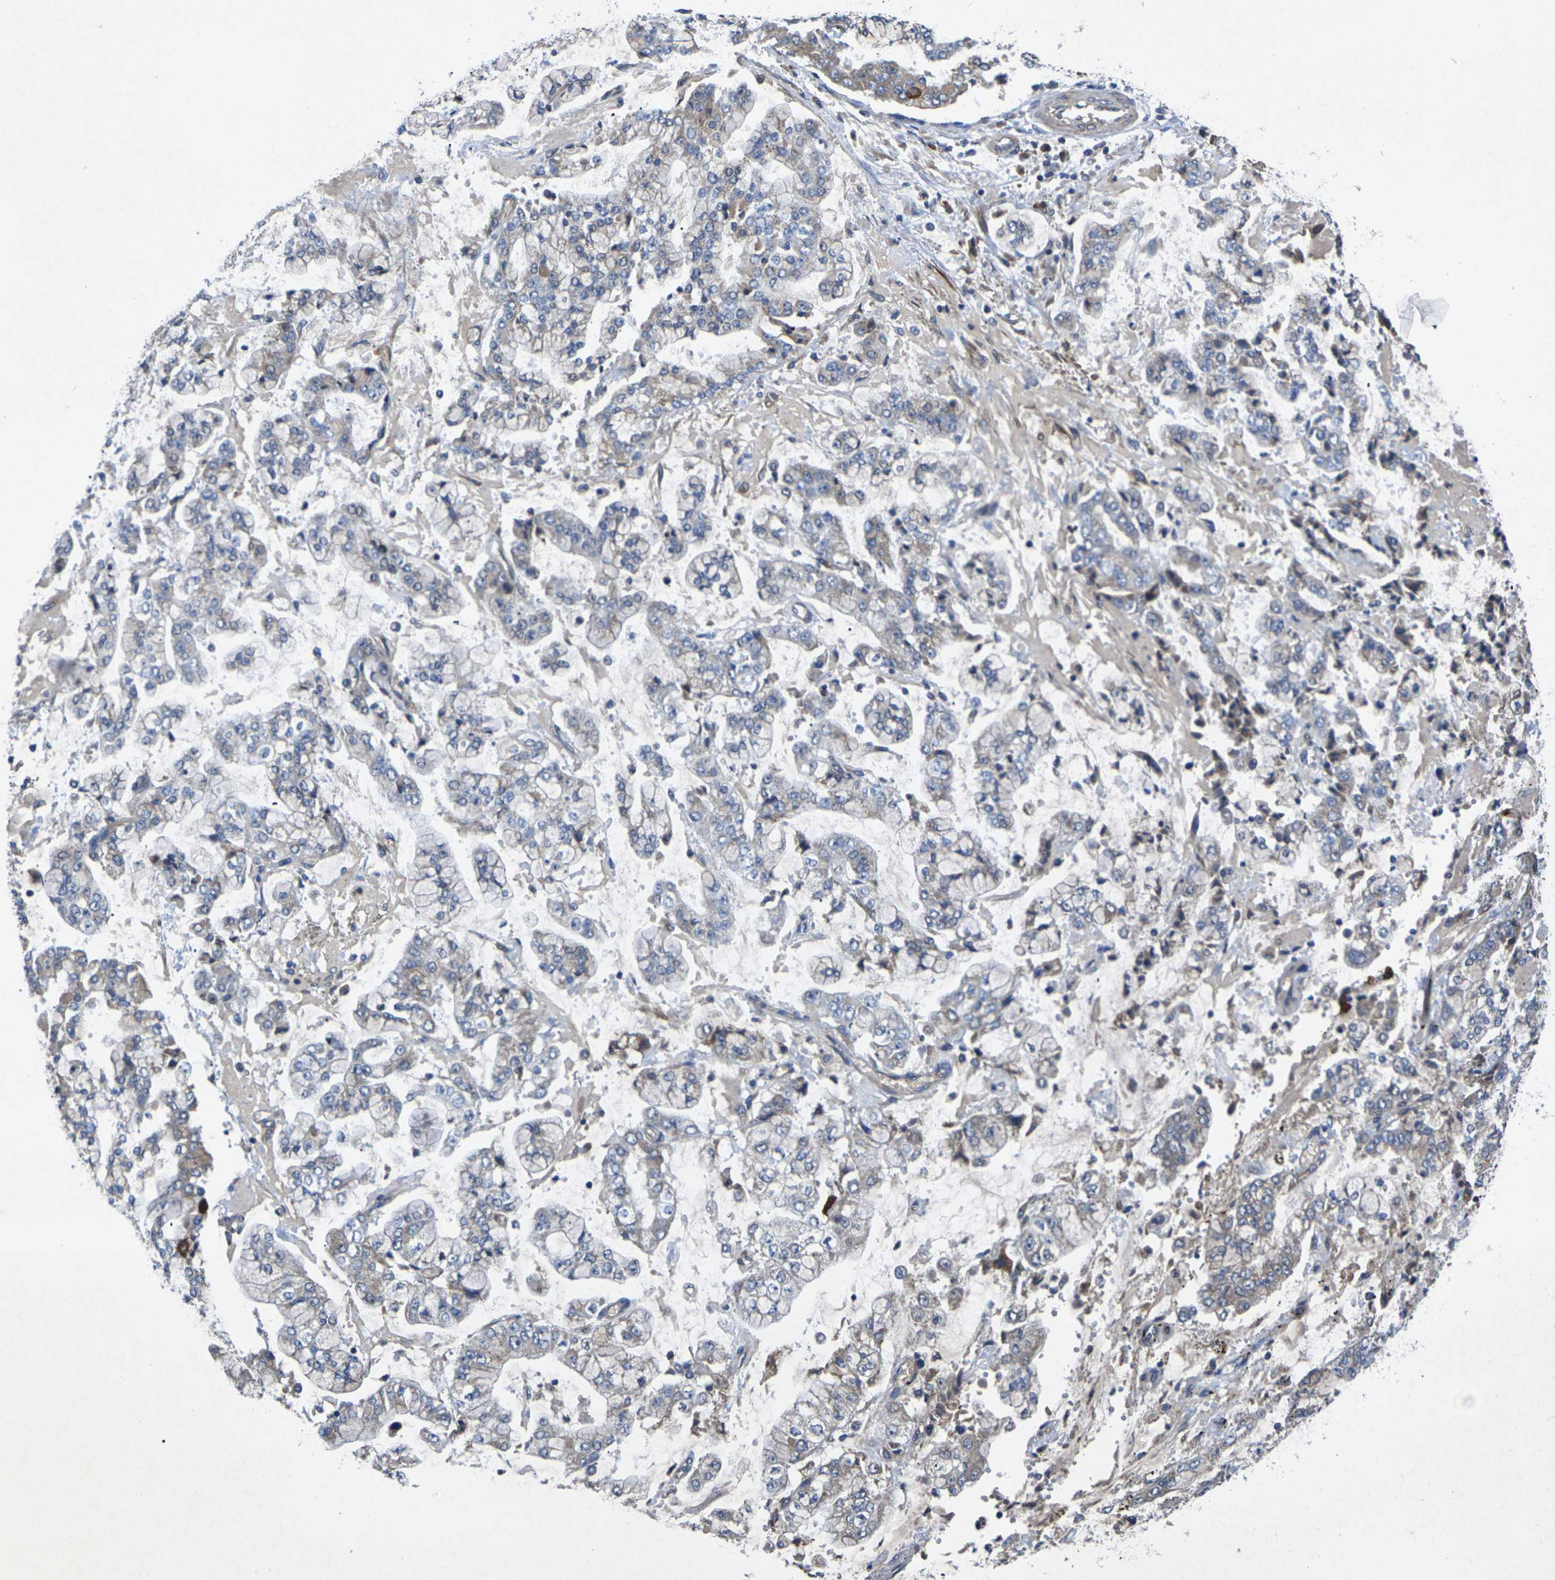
{"staining": {"intensity": "negative", "quantity": "none", "location": "none"}, "tissue": "stomach cancer", "cell_type": "Tumor cells", "image_type": "cancer", "snomed": [{"axis": "morphology", "description": "Adenocarcinoma, NOS"}, {"axis": "topography", "description": "Stomach"}], "caption": "Human adenocarcinoma (stomach) stained for a protein using IHC shows no positivity in tumor cells.", "gene": "KIF1B", "patient": {"sex": "male", "age": 76}}